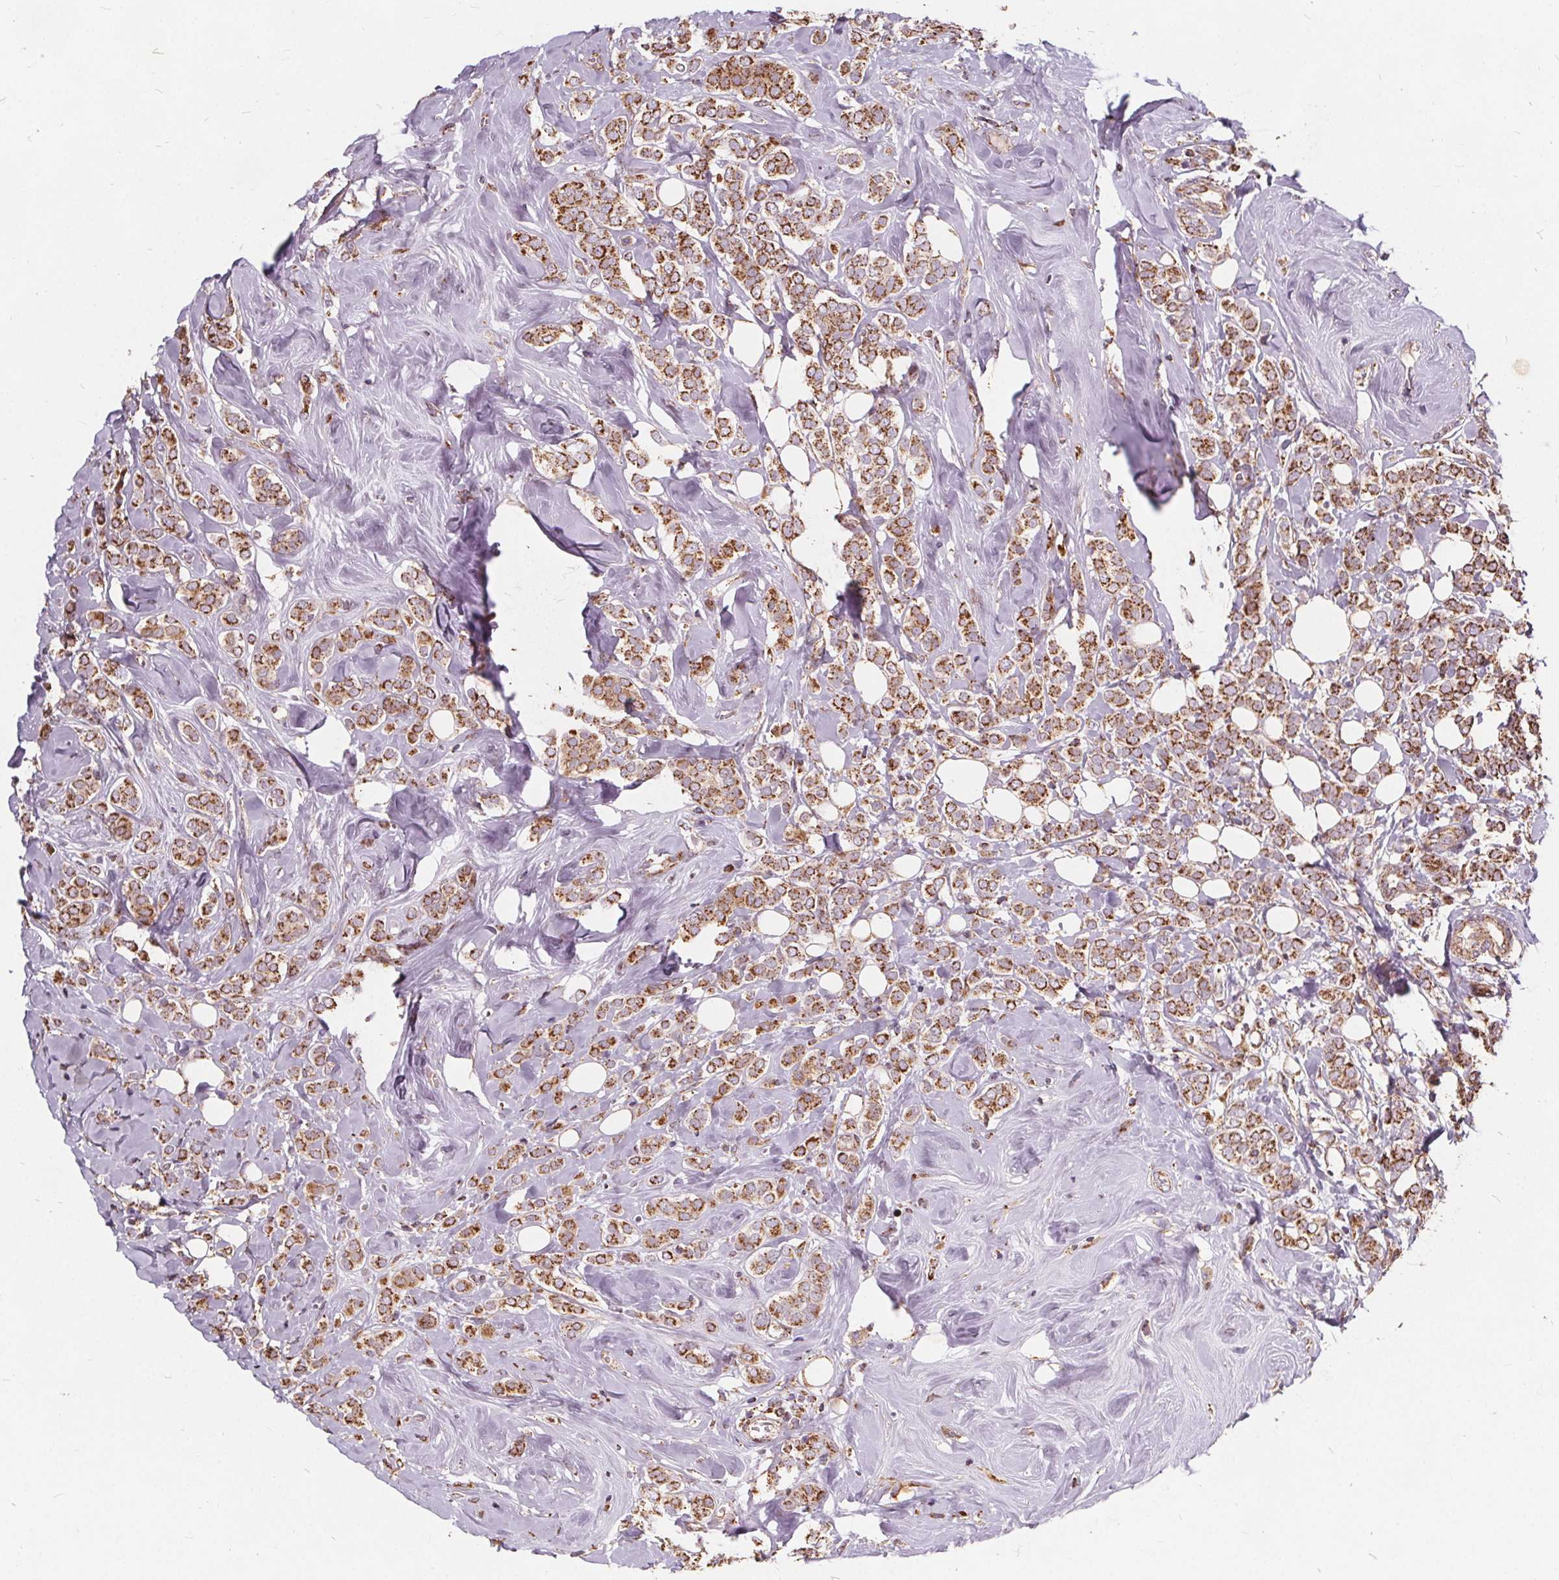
{"staining": {"intensity": "moderate", "quantity": ">75%", "location": "cytoplasmic/membranous"}, "tissue": "breast cancer", "cell_type": "Tumor cells", "image_type": "cancer", "snomed": [{"axis": "morphology", "description": "Lobular carcinoma"}, {"axis": "topography", "description": "Breast"}], "caption": "High-power microscopy captured an IHC image of breast lobular carcinoma, revealing moderate cytoplasmic/membranous staining in approximately >75% of tumor cells. (IHC, brightfield microscopy, high magnification).", "gene": "PLSCR3", "patient": {"sex": "female", "age": 49}}